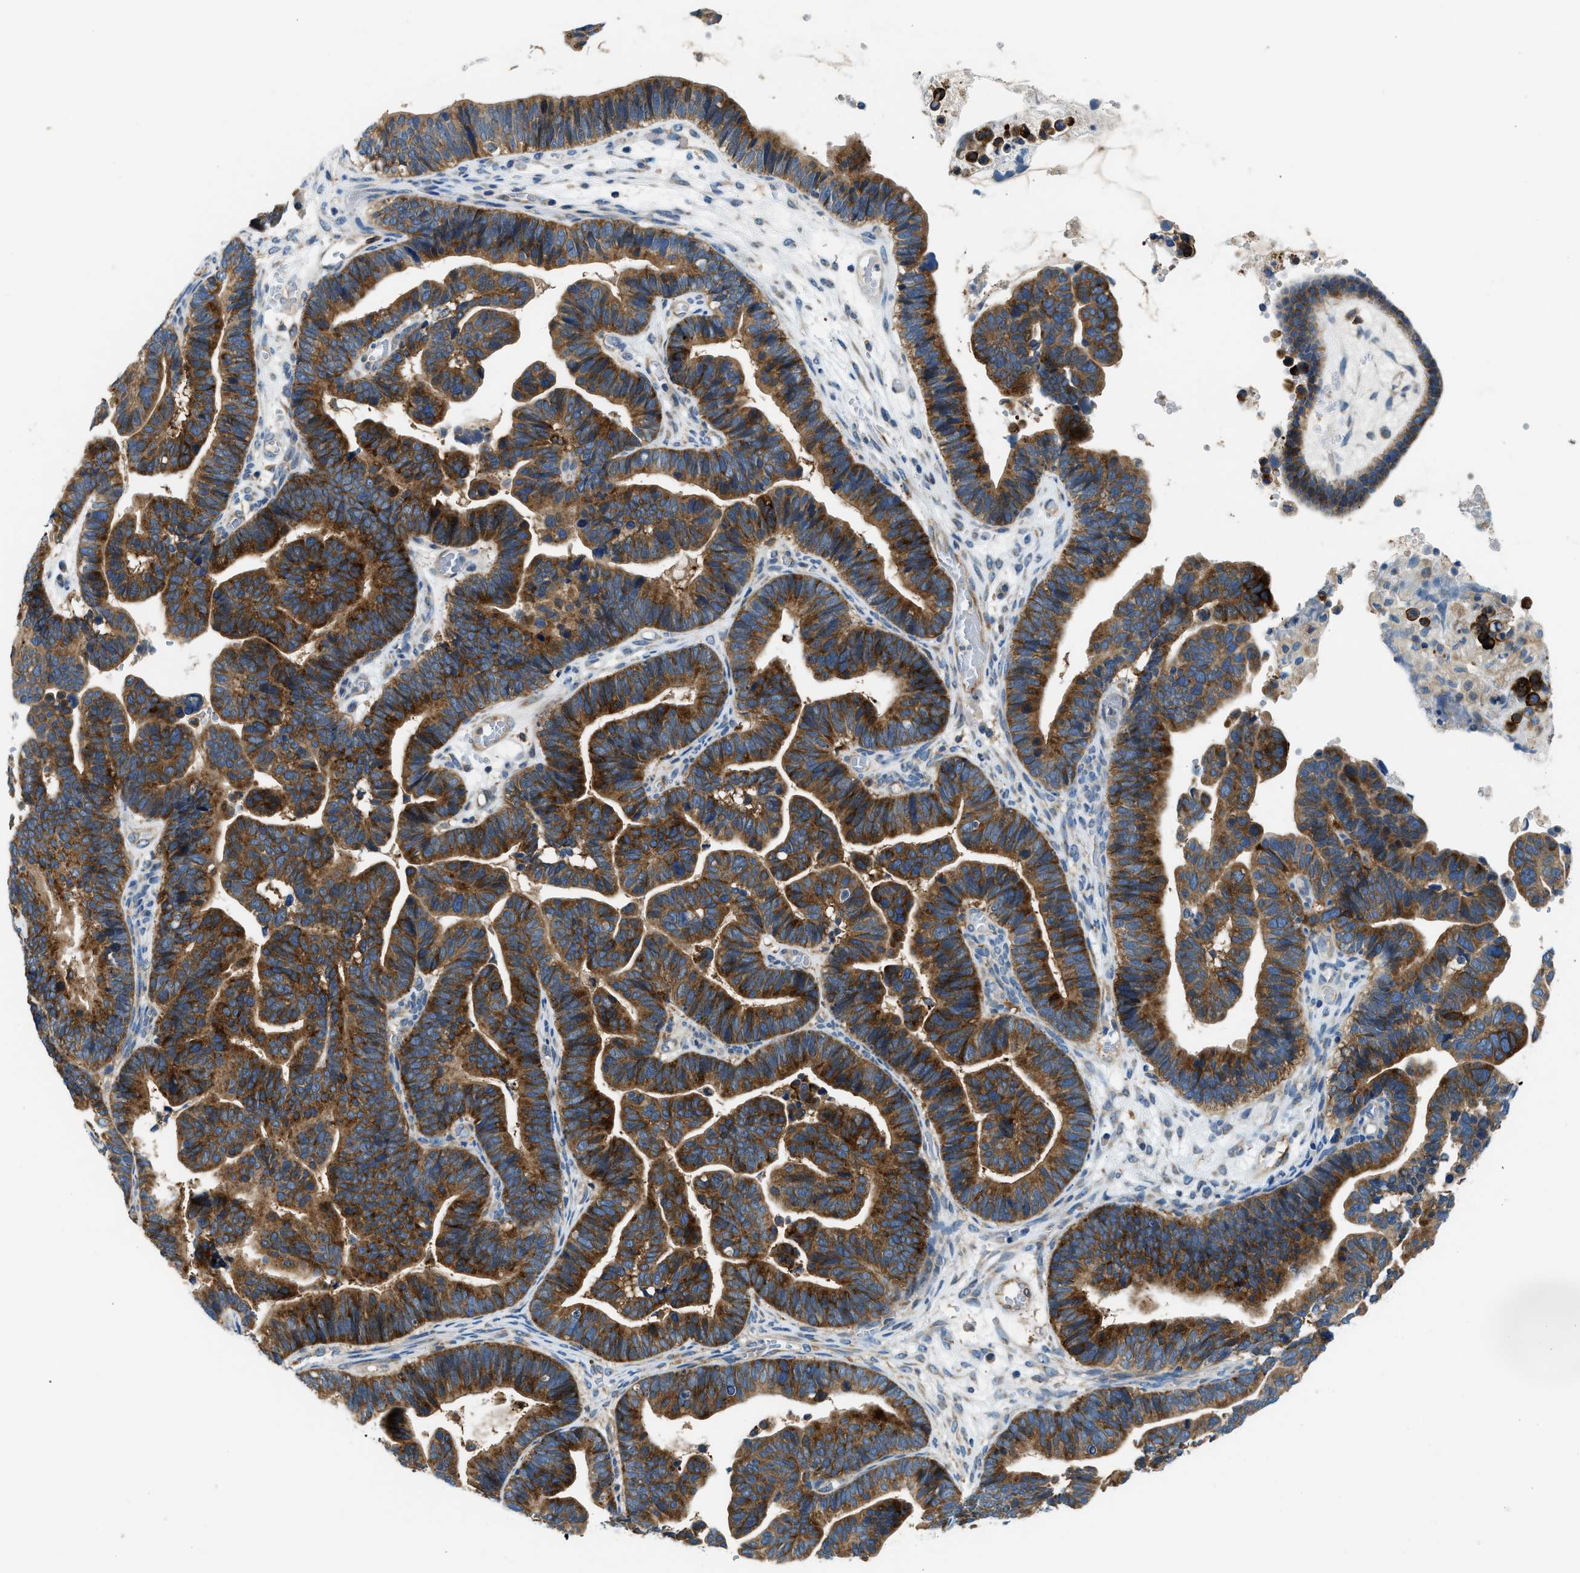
{"staining": {"intensity": "moderate", "quantity": ">75%", "location": "cytoplasmic/membranous"}, "tissue": "ovarian cancer", "cell_type": "Tumor cells", "image_type": "cancer", "snomed": [{"axis": "morphology", "description": "Cystadenocarcinoma, serous, NOS"}, {"axis": "topography", "description": "Ovary"}], "caption": "A brown stain labels moderate cytoplasmic/membranous staining of a protein in human ovarian serous cystadenocarcinoma tumor cells.", "gene": "LPIN2", "patient": {"sex": "female", "age": 56}}